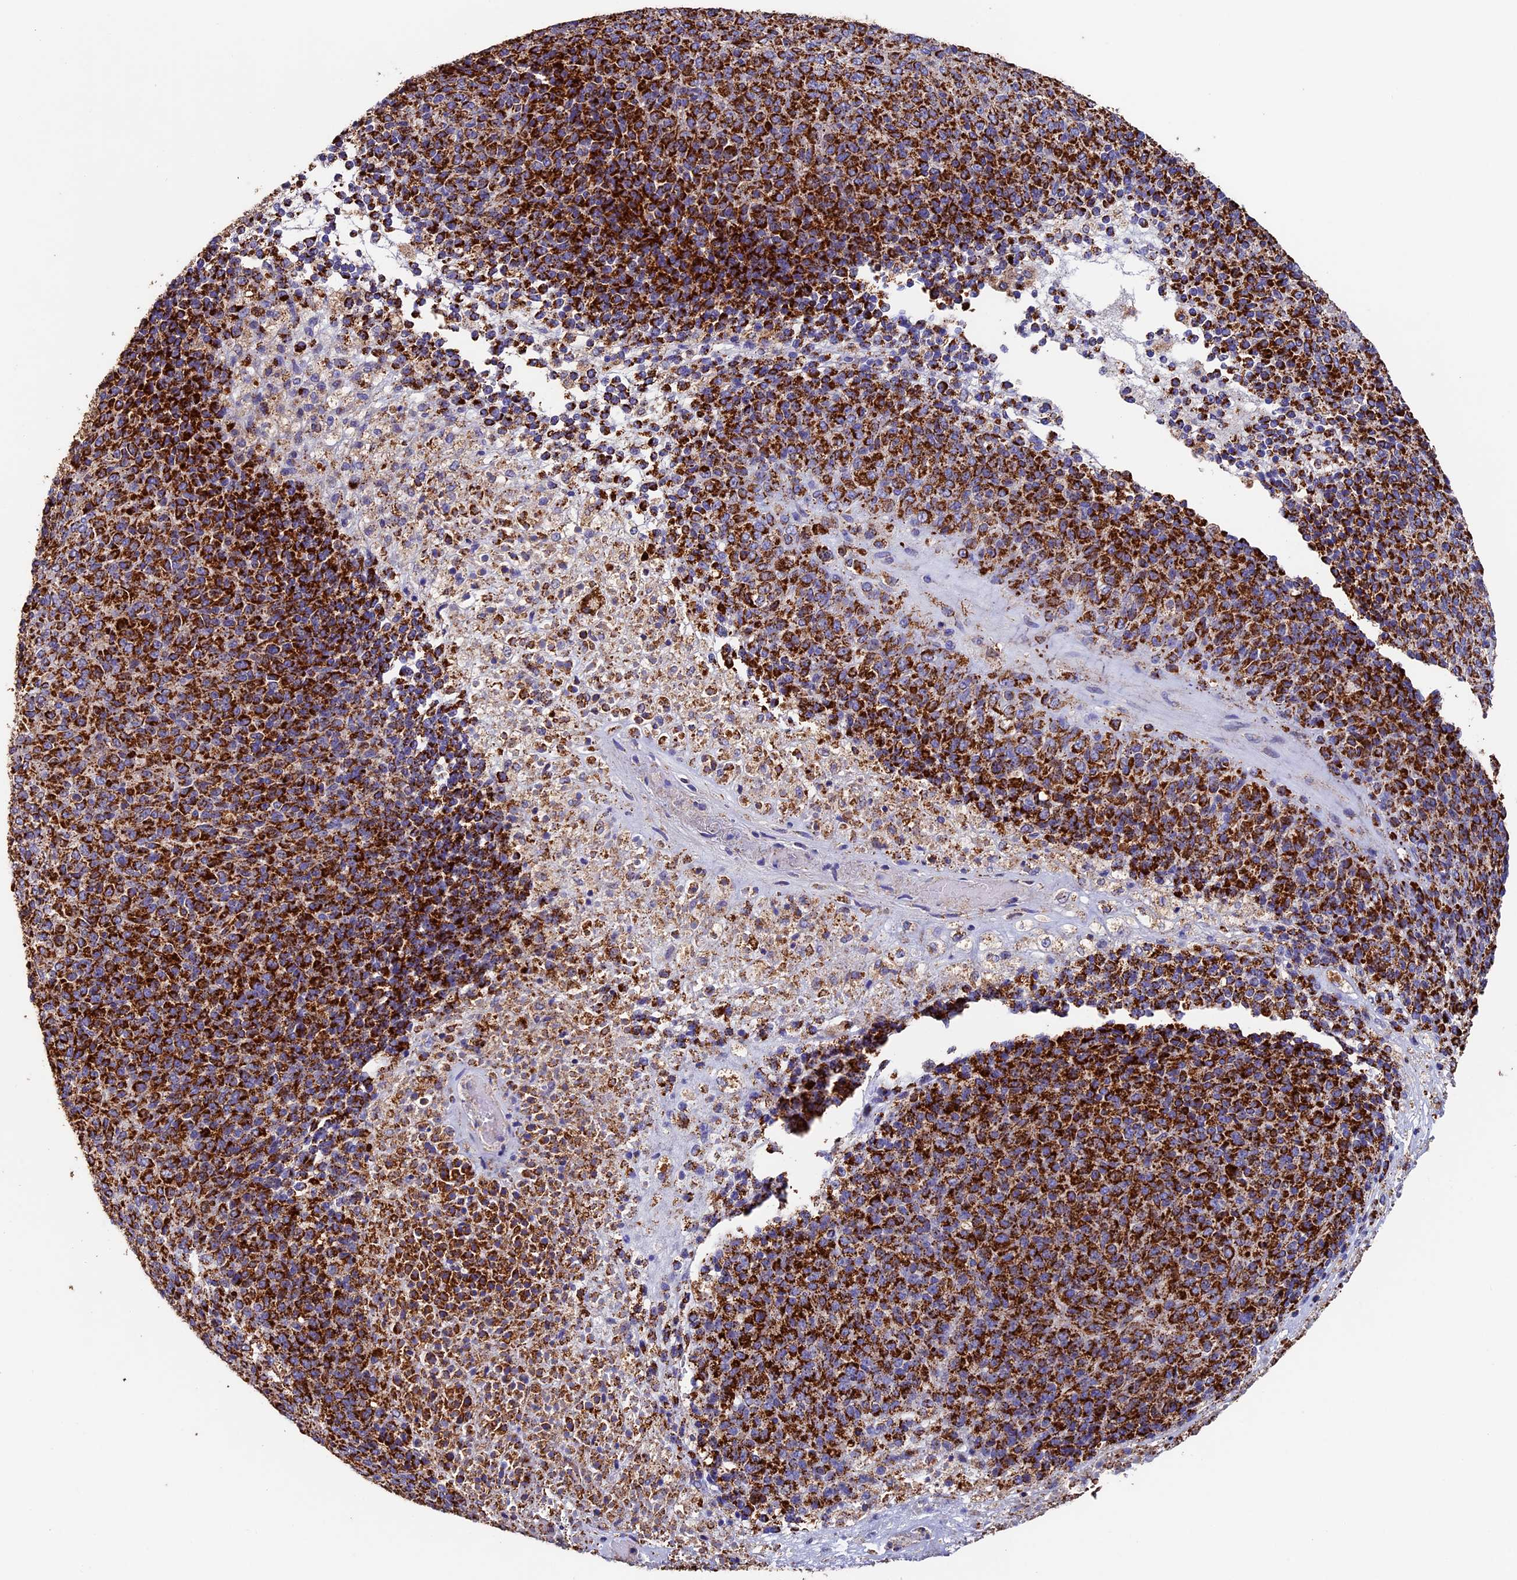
{"staining": {"intensity": "strong", "quantity": ">75%", "location": "cytoplasmic/membranous"}, "tissue": "melanoma", "cell_type": "Tumor cells", "image_type": "cancer", "snomed": [{"axis": "morphology", "description": "Malignant melanoma, Metastatic site"}, {"axis": "topography", "description": "Brain"}], "caption": "Human melanoma stained for a protein (brown) demonstrates strong cytoplasmic/membranous positive staining in about >75% of tumor cells.", "gene": "ADAT1", "patient": {"sex": "female", "age": 56}}